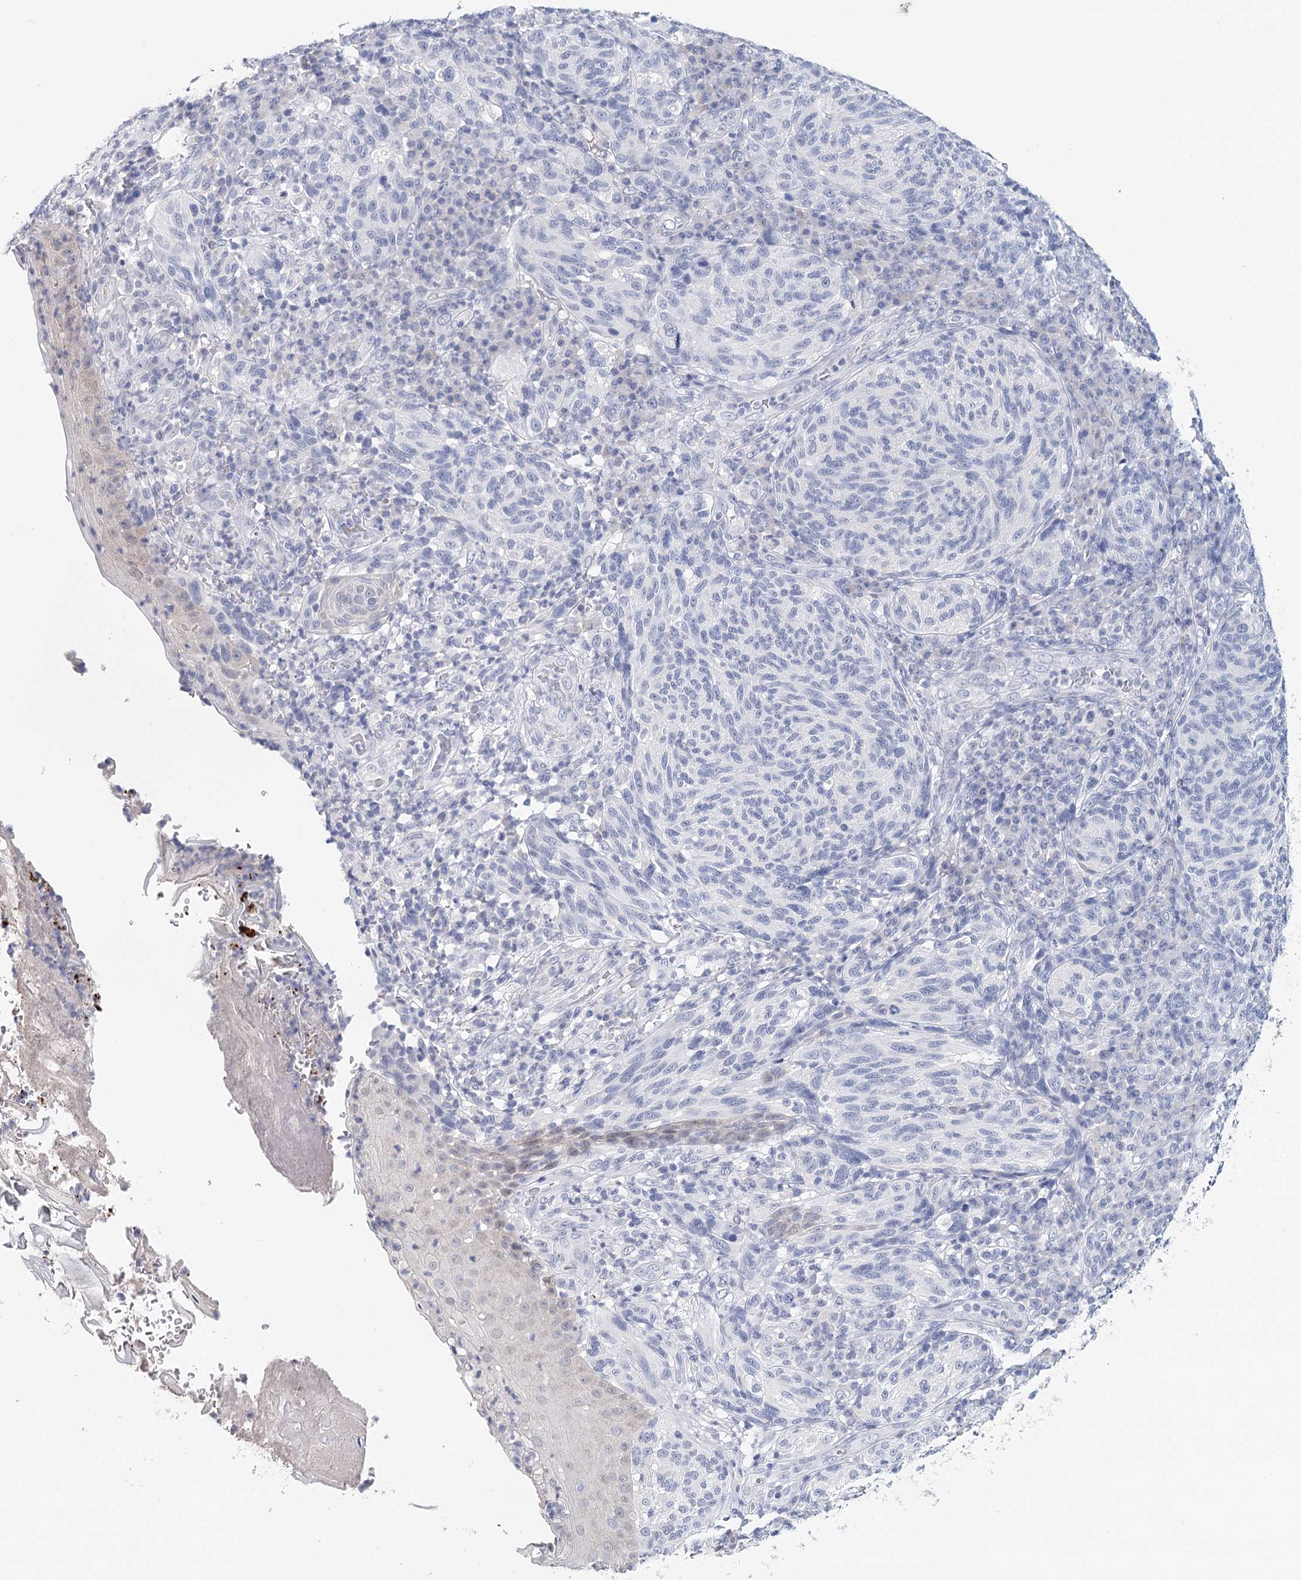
{"staining": {"intensity": "negative", "quantity": "none", "location": "none"}, "tissue": "melanoma", "cell_type": "Tumor cells", "image_type": "cancer", "snomed": [{"axis": "morphology", "description": "Malignant melanoma, NOS"}, {"axis": "topography", "description": "Skin"}], "caption": "Tumor cells show no significant protein positivity in melanoma. Brightfield microscopy of immunohistochemistry stained with DAB (3,3'-diaminobenzidine) (brown) and hematoxylin (blue), captured at high magnification.", "gene": "HSPA4L", "patient": {"sex": "female", "age": 73}}